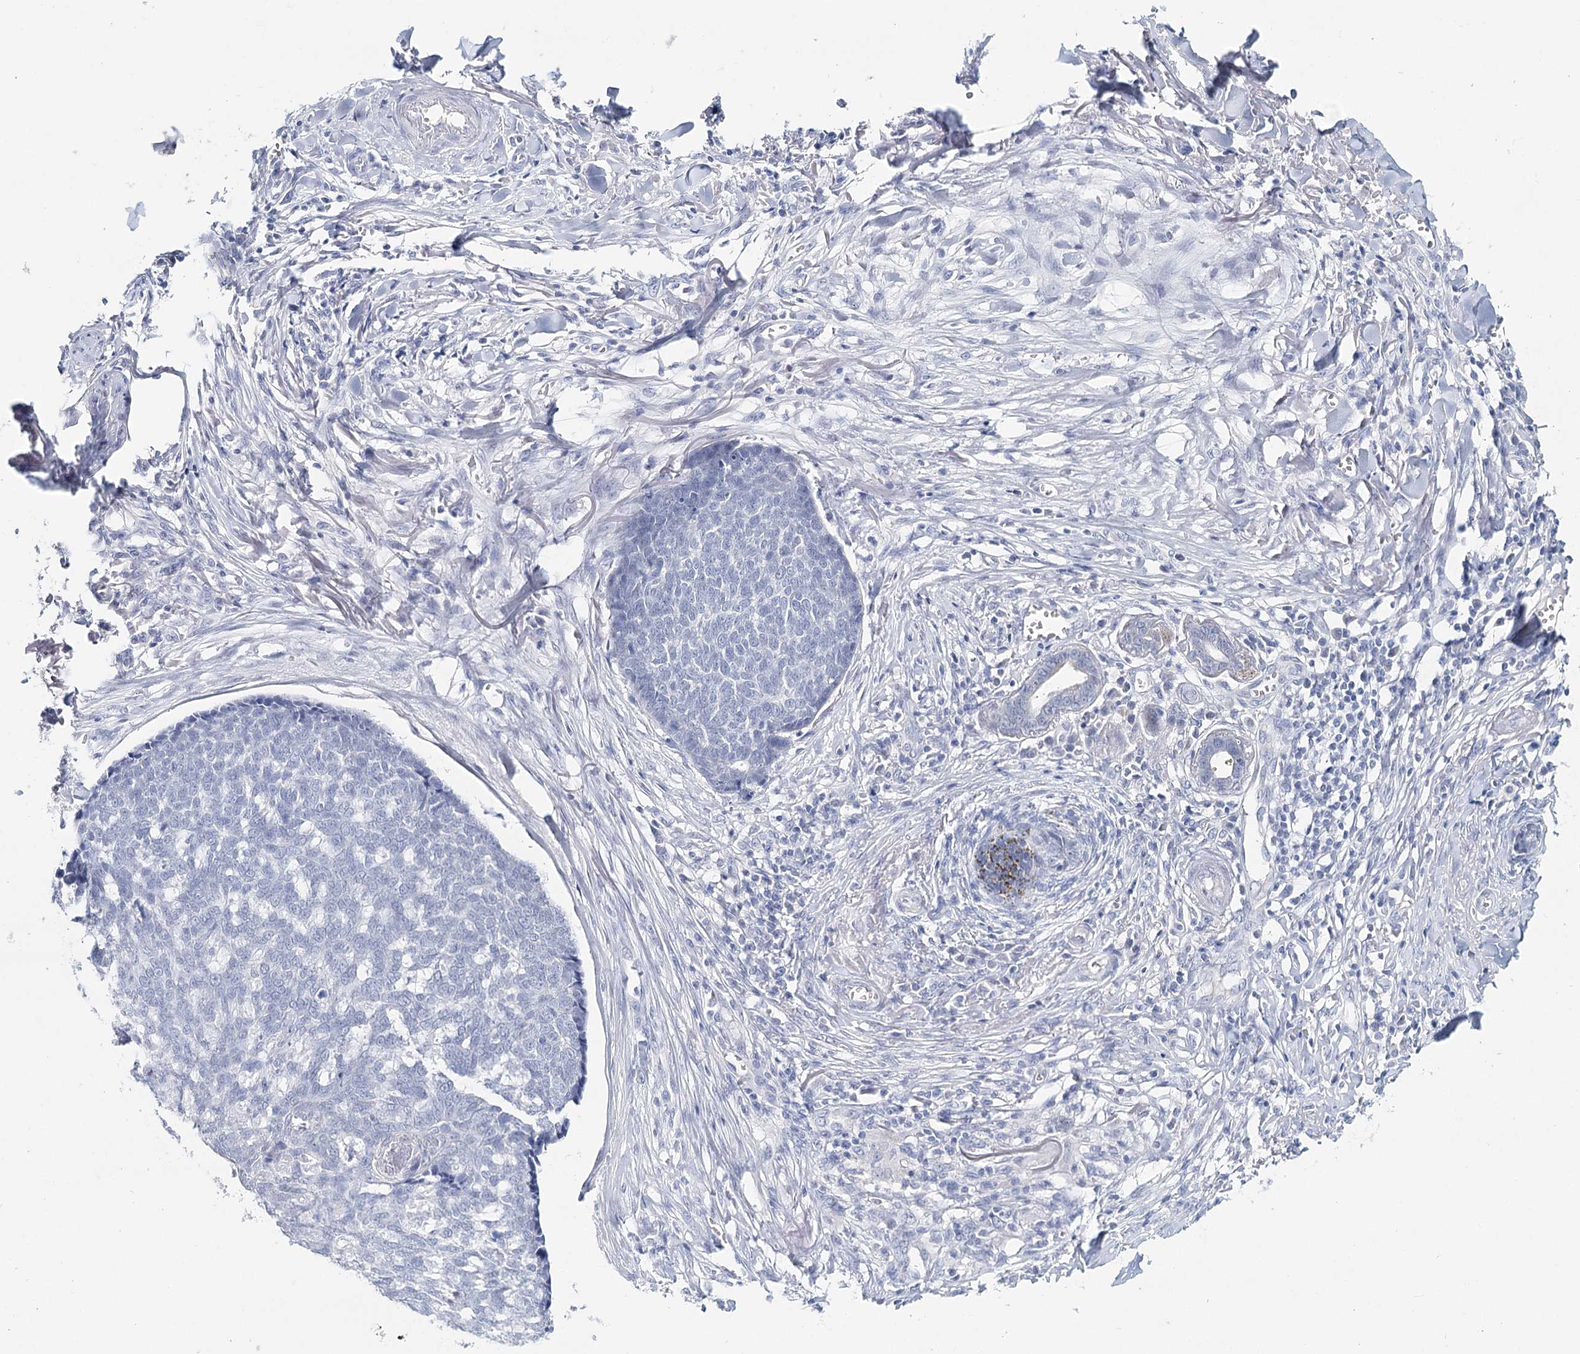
{"staining": {"intensity": "negative", "quantity": "none", "location": "none"}, "tissue": "skin cancer", "cell_type": "Tumor cells", "image_type": "cancer", "snomed": [{"axis": "morphology", "description": "Basal cell carcinoma"}, {"axis": "topography", "description": "Skin"}], "caption": "This is an immunohistochemistry histopathology image of skin cancer. There is no positivity in tumor cells.", "gene": "HSPA4L", "patient": {"sex": "male", "age": 84}}